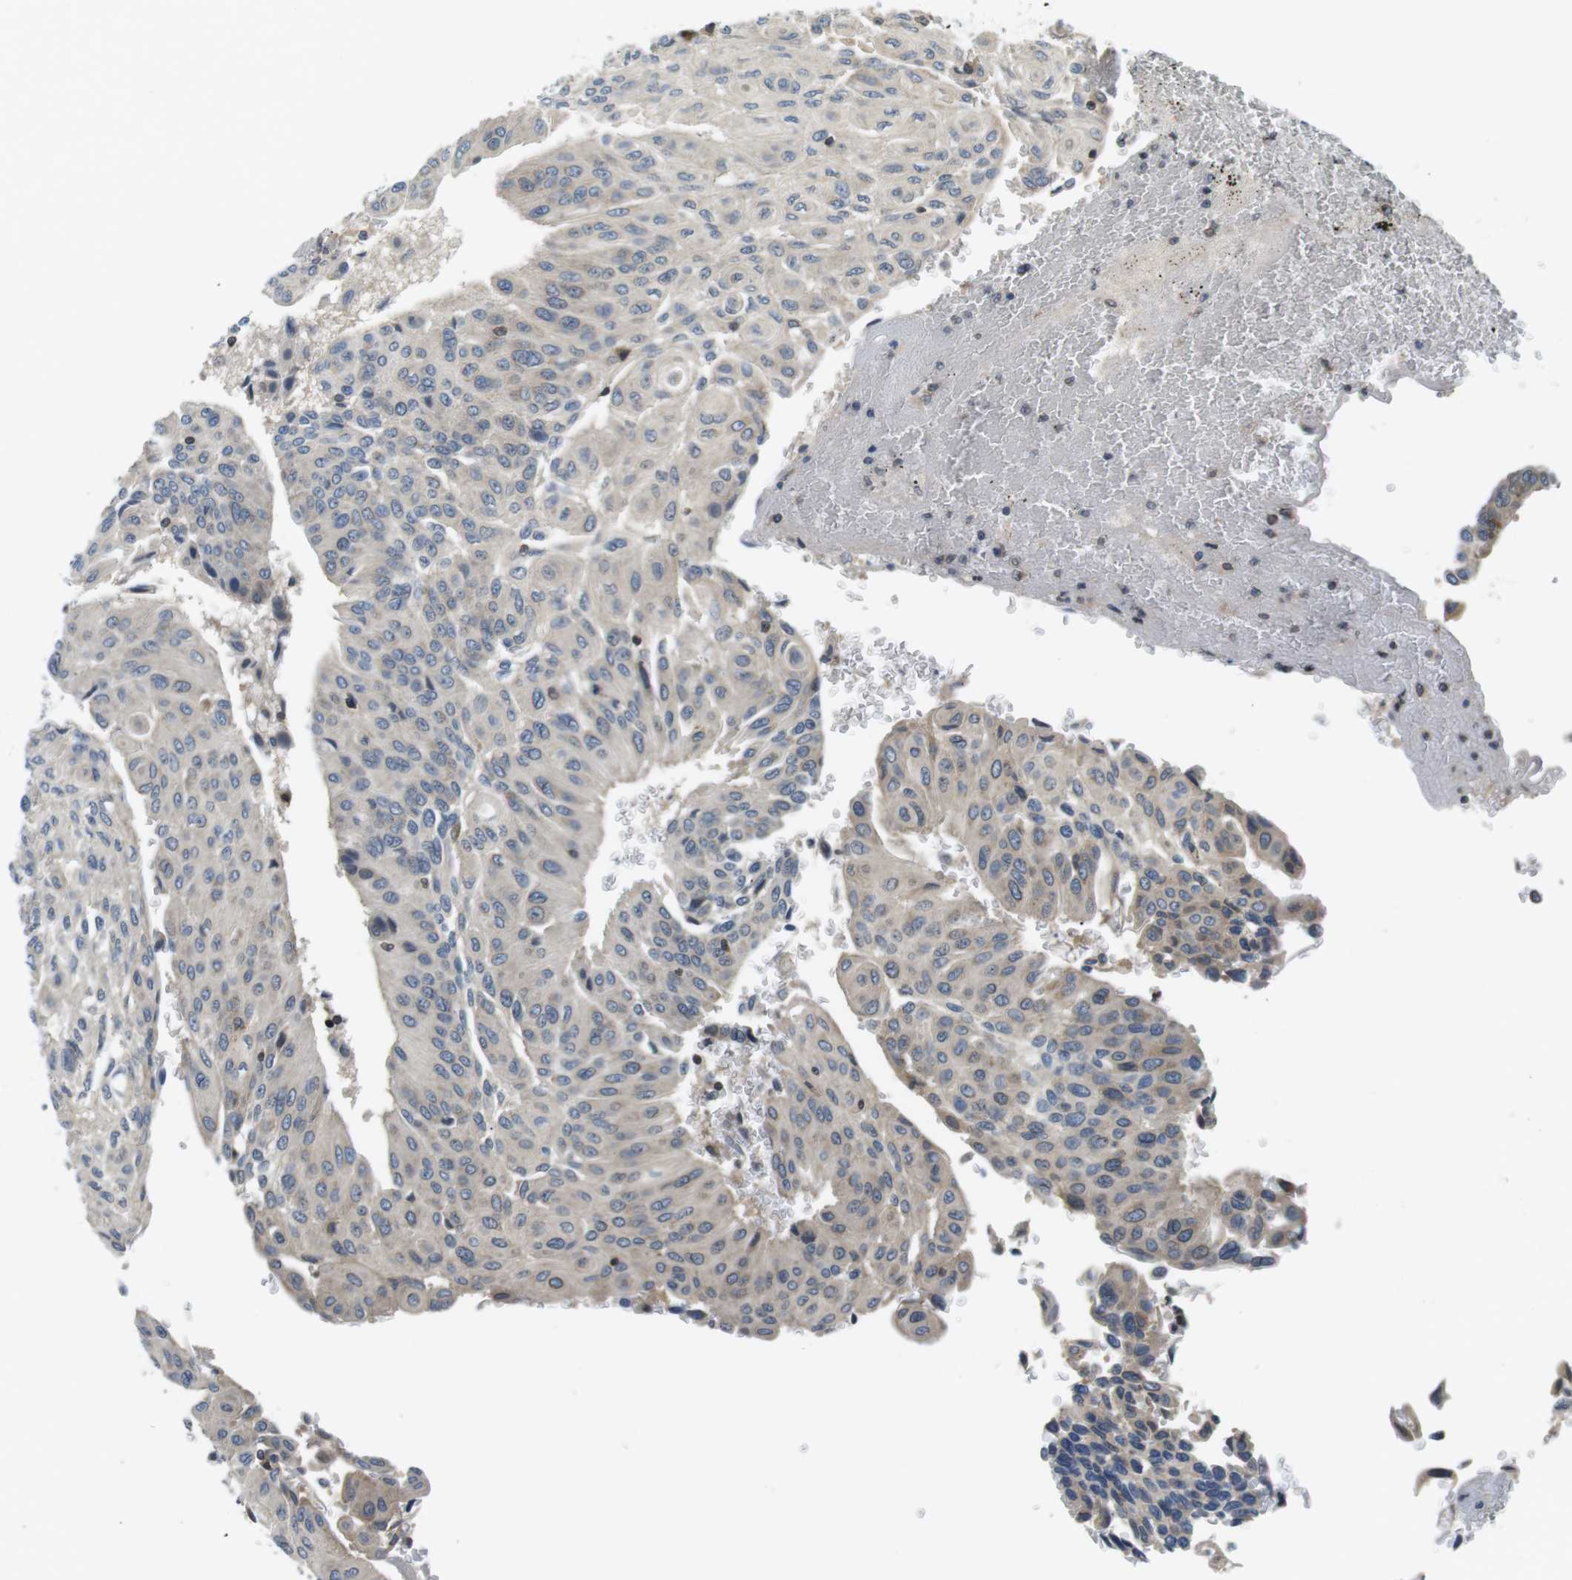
{"staining": {"intensity": "negative", "quantity": "none", "location": "none"}, "tissue": "urothelial cancer", "cell_type": "Tumor cells", "image_type": "cancer", "snomed": [{"axis": "morphology", "description": "Urothelial carcinoma, High grade"}, {"axis": "topography", "description": "Urinary bladder"}], "caption": "The immunohistochemistry (IHC) micrograph has no significant expression in tumor cells of urothelial carcinoma (high-grade) tissue.", "gene": "TMX4", "patient": {"sex": "male", "age": 66}}